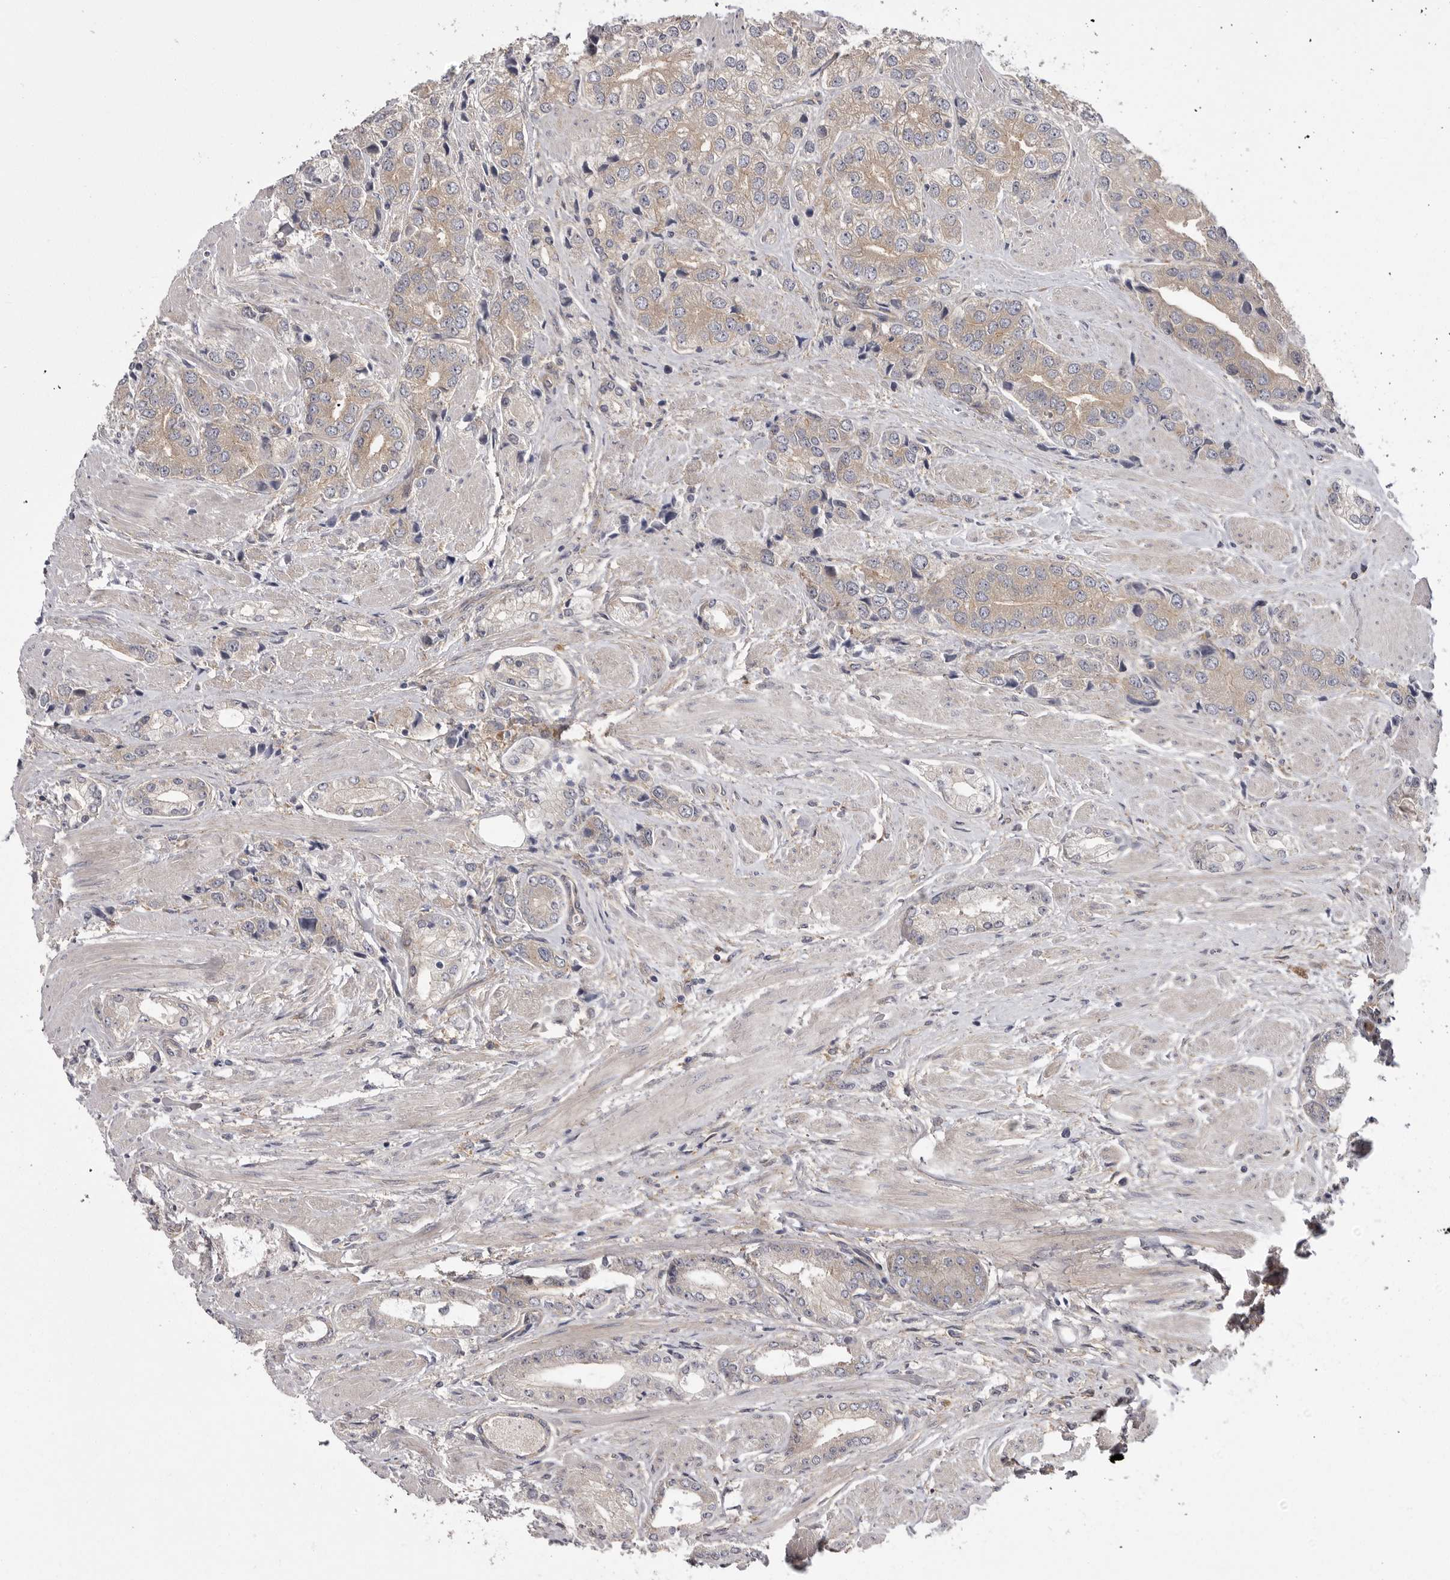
{"staining": {"intensity": "weak", "quantity": "<25%", "location": "cytoplasmic/membranous"}, "tissue": "prostate cancer", "cell_type": "Tumor cells", "image_type": "cancer", "snomed": [{"axis": "morphology", "description": "Adenocarcinoma, High grade"}, {"axis": "topography", "description": "Prostate"}], "caption": "Immunohistochemical staining of prostate cancer (high-grade adenocarcinoma) reveals no significant staining in tumor cells.", "gene": "OSBPL9", "patient": {"sex": "male", "age": 50}}